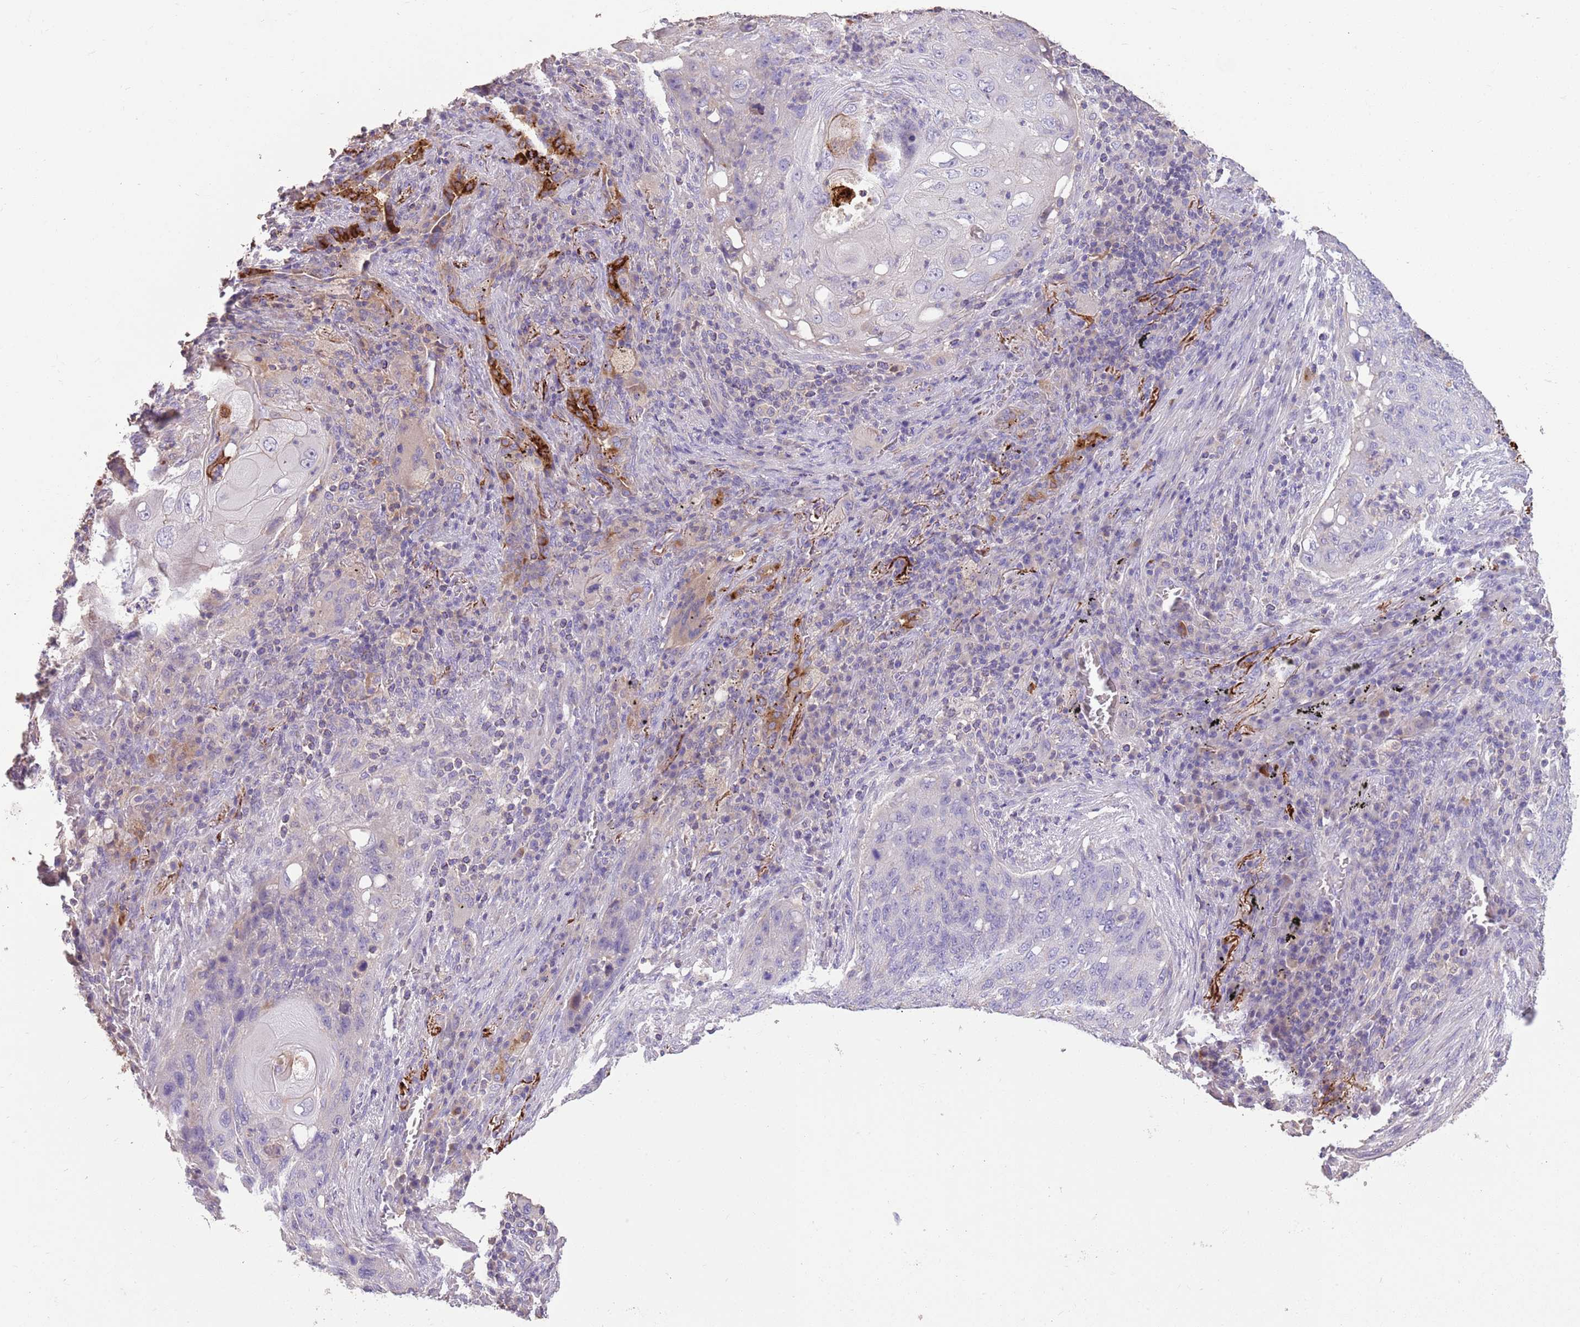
{"staining": {"intensity": "negative", "quantity": "none", "location": "none"}, "tissue": "lung cancer", "cell_type": "Tumor cells", "image_type": "cancer", "snomed": [{"axis": "morphology", "description": "Squamous cell carcinoma, NOS"}, {"axis": "topography", "description": "Lung"}], "caption": "The photomicrograph shows no significant expression in tumor cells of lung cancer. (Brightfield microscopy of DAB (3,3'-diaminobenzidine) immunohistochemistry (IHC) at high magnification).", "gene": "SFTPA1", "patient": {"sex": "female", "age": 63}}